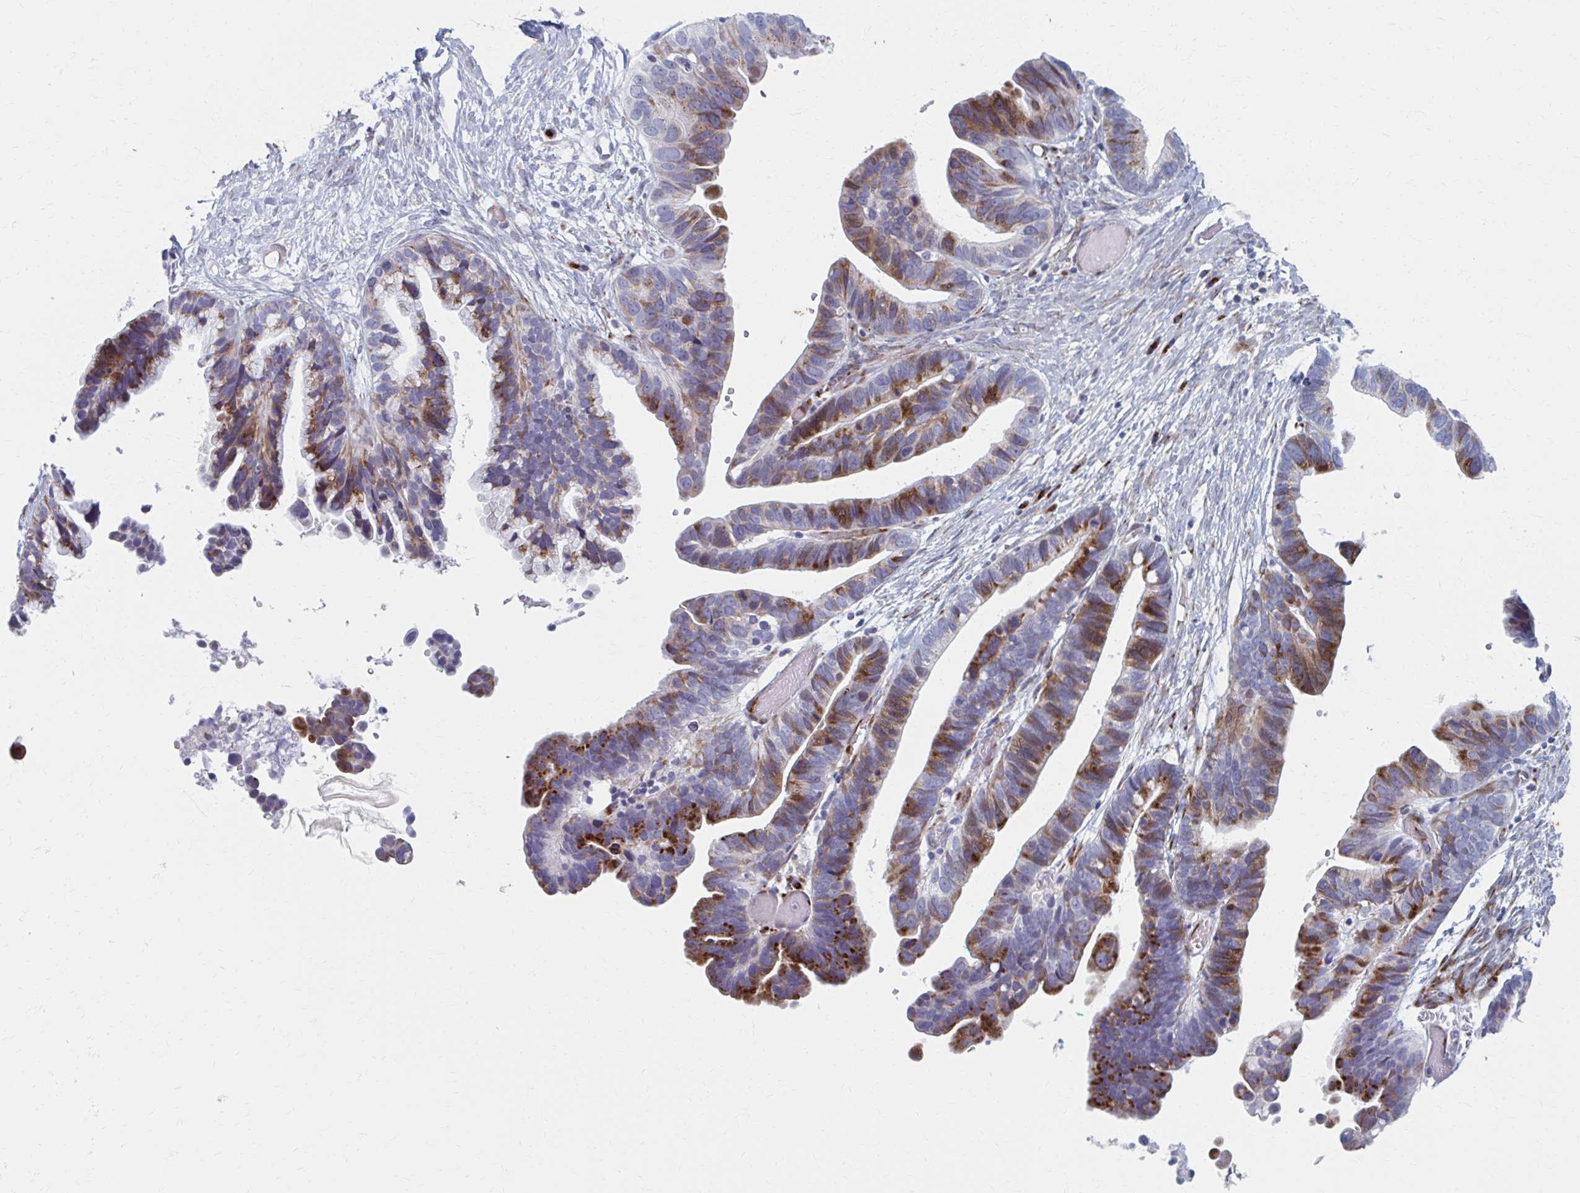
{"staining": {"intensity": "moderate", "quantity": ">75%", "location": "cytoplasmic/membranous"}, "tissue": "ovarian cancer", "cell_type": "Tumor cells", "image_type": "cancer", "snomed": [{"axis": "morphology", "description": "Cystadenocarcinoma, serous, NOS"}, {"axis": "topography", "description": "Ovary"}], "caption": "Protein expression analysis of serous cystadenocarcinoma (ovarian) demonstrates moderate cytoplasmic/membranous staining in approximately >75% of tumor cells.", "gene": "OLFM2", "patient": {"sex": "female", "age": 56}}